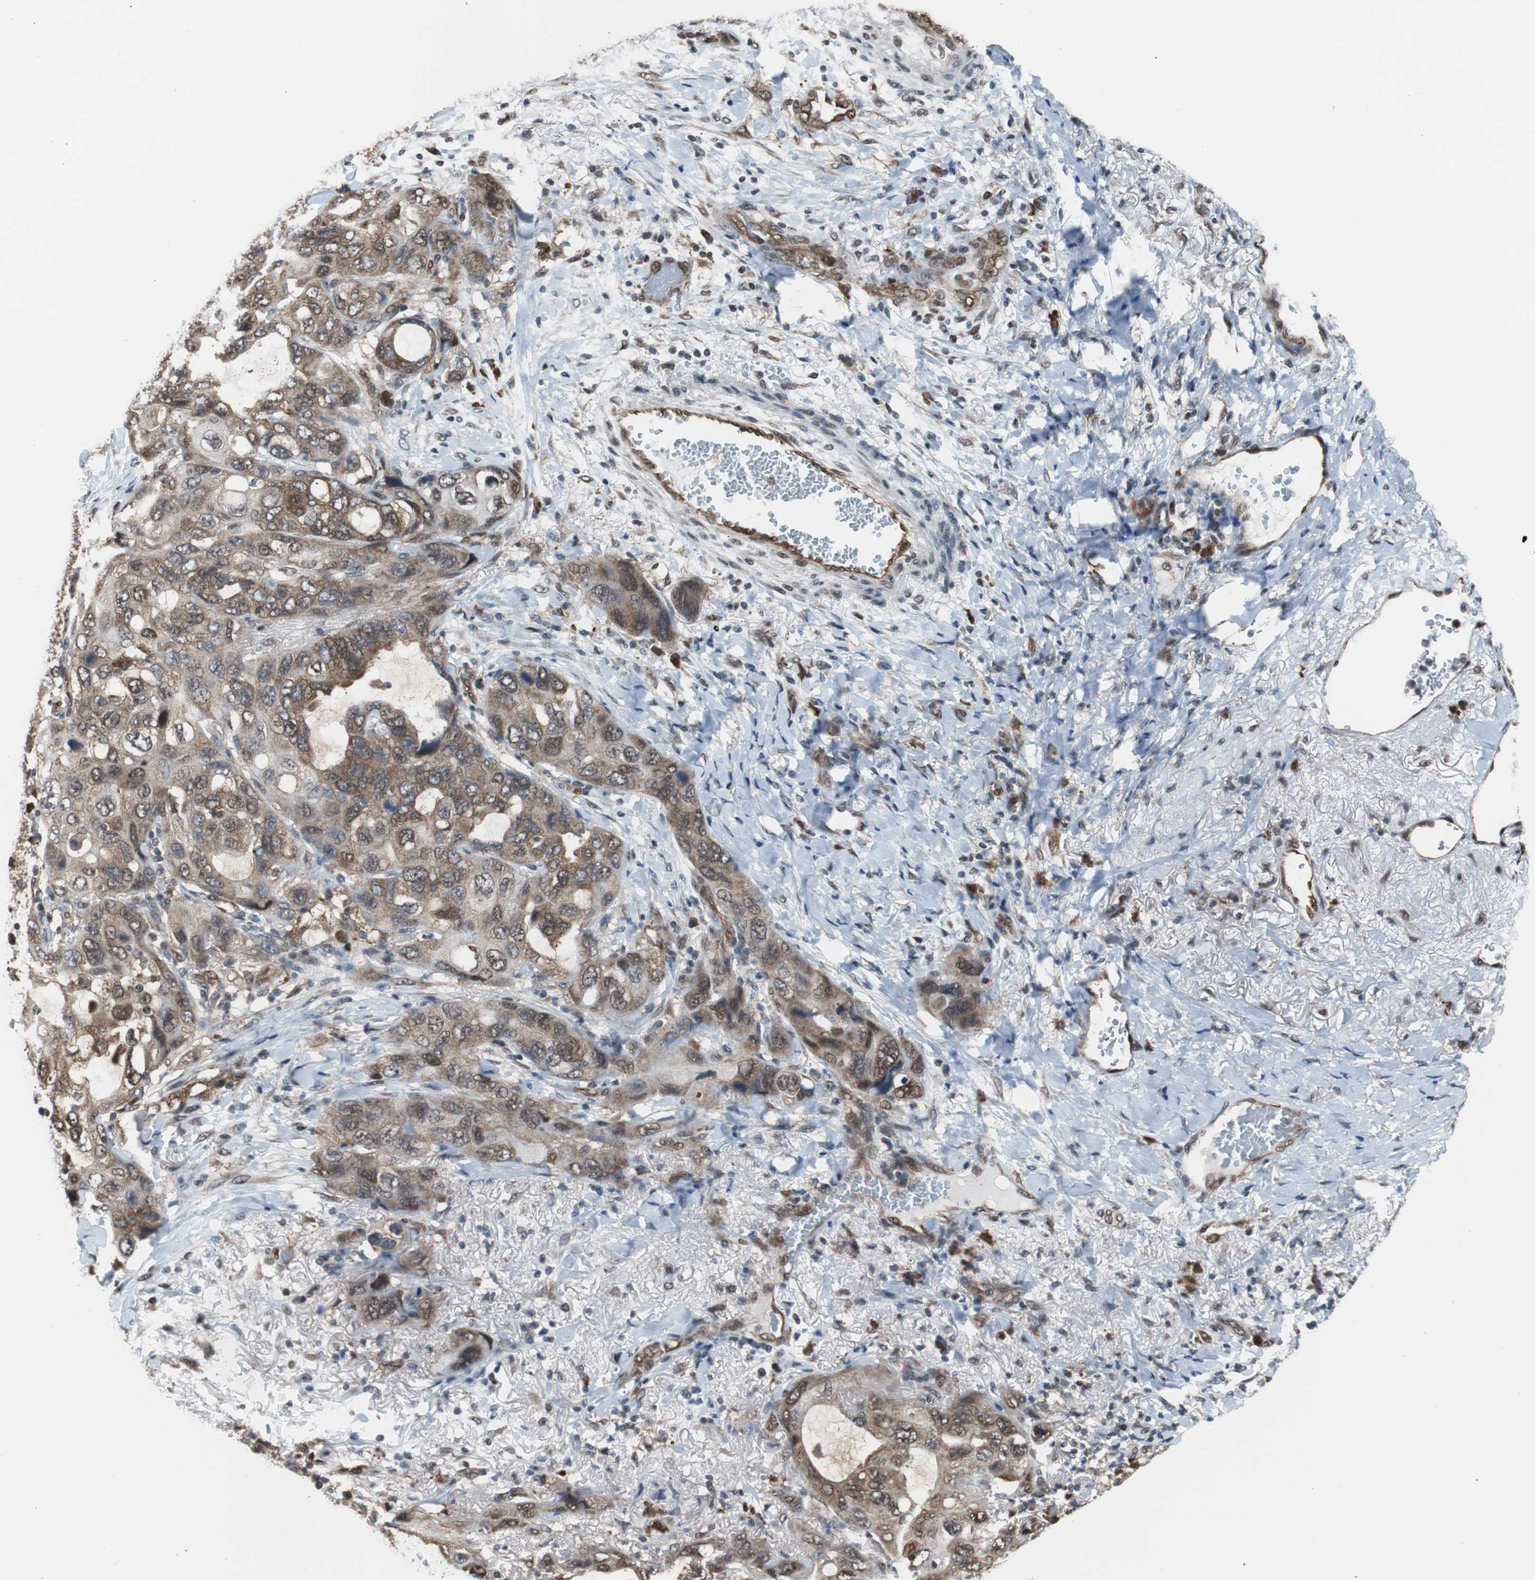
{"staining": {"intensity": "weak", "quantity": ">75%", "location": "cytoplasmic/membranous"}, "tissue": "lung cancer", "cell_type": "Tumor cells", "image_type": "cancer", "snomed": [{"axis": "morphology", "description": "Squamous cell carcinoma, NOS"}, {"axis": "topography", "description": "Lung"}], "caption": "The histopathology image displays immunohistochemical staining of squamous cell carcinoma (lung). There is weak cytoplasmic/membranous expression is identified in approximately >75% of tumor cells. (DAB IHC with brightfield microscopy, high magnification).", "gene": "VCP", "patient": {"sex": "female", "age": 73}}